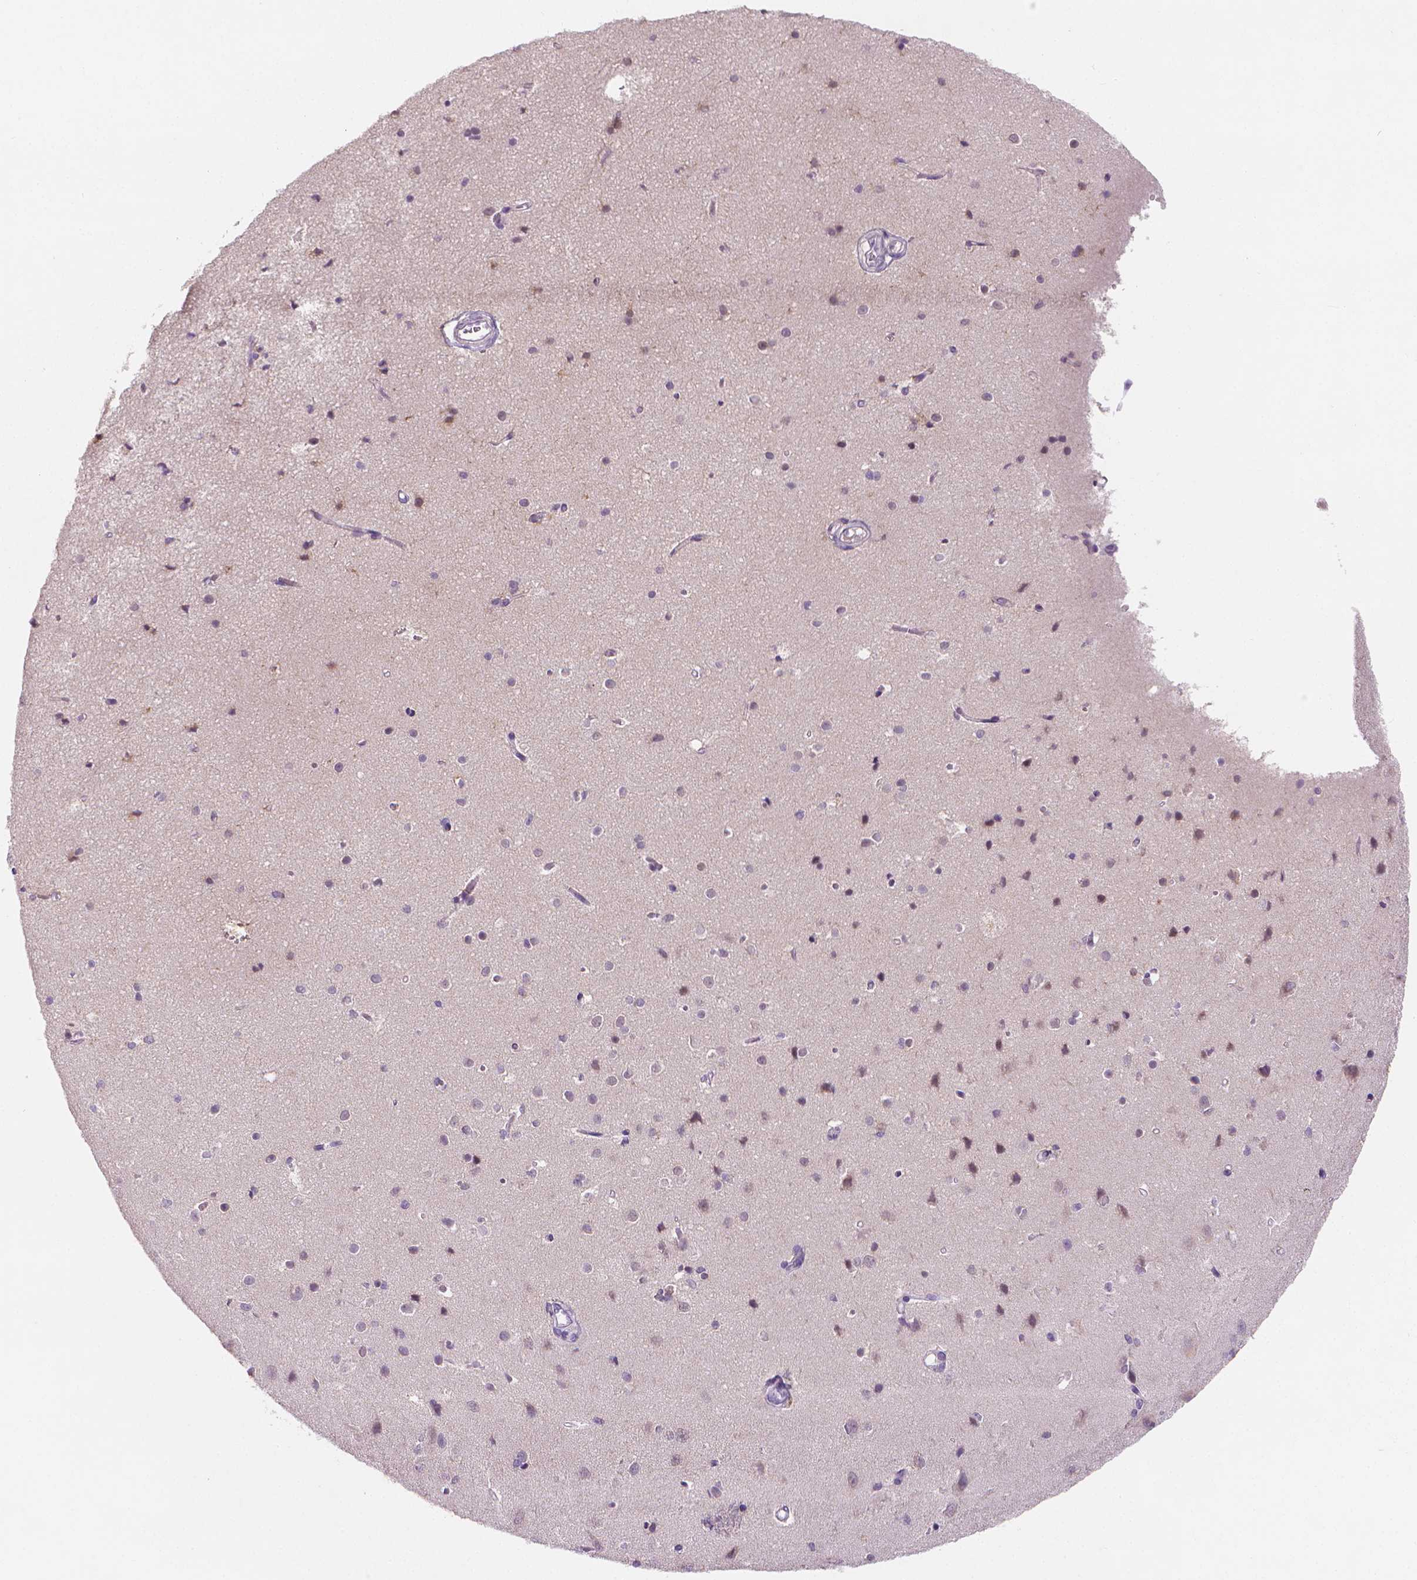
{"staining": {"intensity": "negative", "quantity": "none", "location": "none"}, "tissue": "cerebral cortex", "cell_type": "Endothelial cells", "image_type": "normal", "snomed": [{"axis": "morphology", "description": "Normal tissue, NOS"}, {"axis": "topography", "description": "Cerebral cortex"}], "caption": "This is an immunohistochemistry (IHC) histopathology image of unremarkable cerebral cortex. There is no expression in endothelial cells.", "gene": "FASN", "patient": {"sex": "male", "age": 37}}